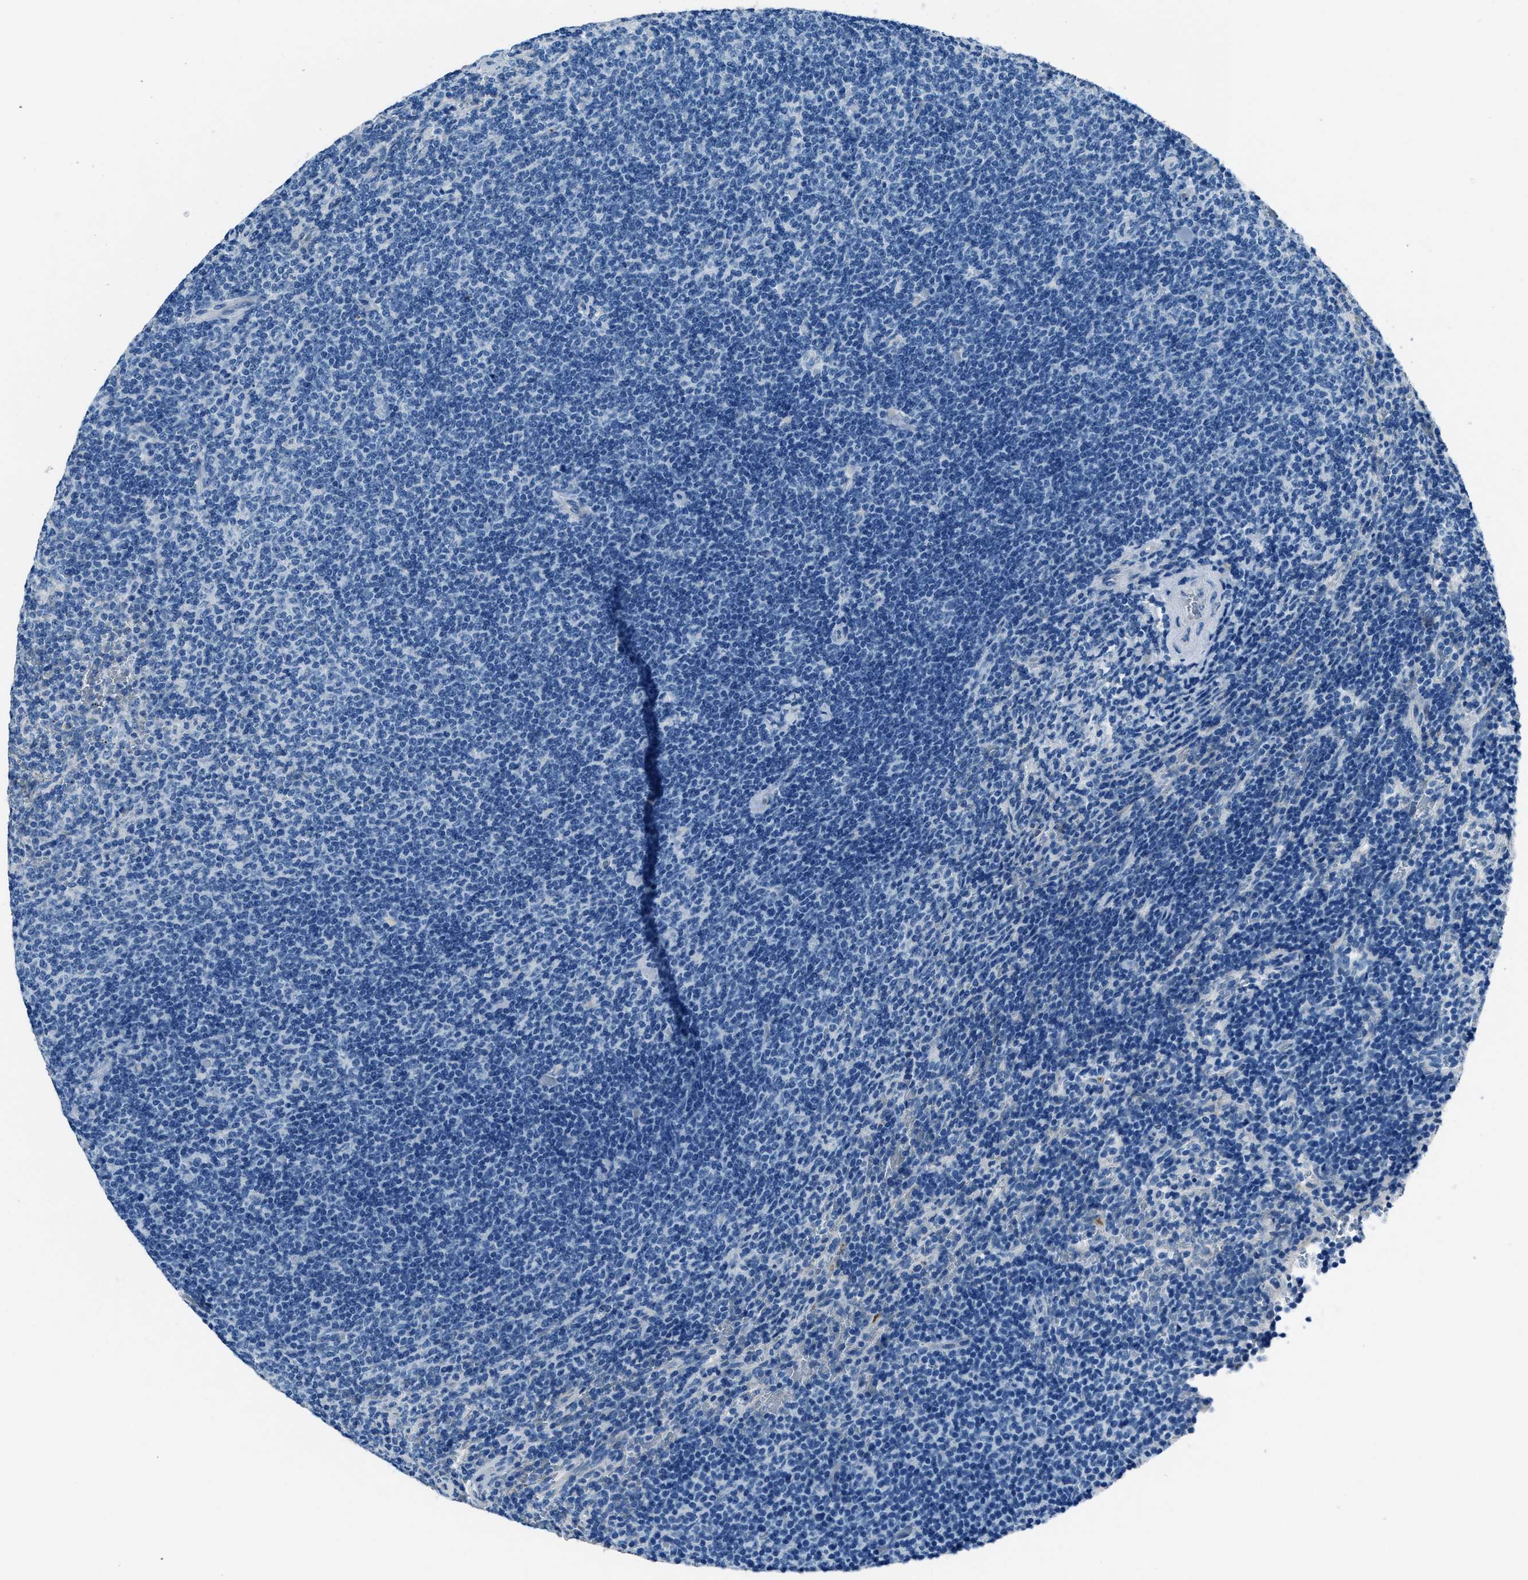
{"staining": {"intensity": "negative", "quantity": "none", "location": "none"}, "tissue": "lymphoma", "cell_type": "Tumor cells", "image_type": "cancer", "snomed": [{"axis": "morphology", "description": "Malignant lymphoma, non-Hodgkin's type, Low grade"}, {"axis": "topography", "description": "Spleen"}], "caption": "High magnification brightfield microscopy of lymphoma stained with DAB (3,3'-diaminobenzidine) (brown) and counterstained with hematoxylin (blue): tumor cells show no significant positivity.", "gene": "AMACR", "patient": {"sex": "female", "age": 50}}